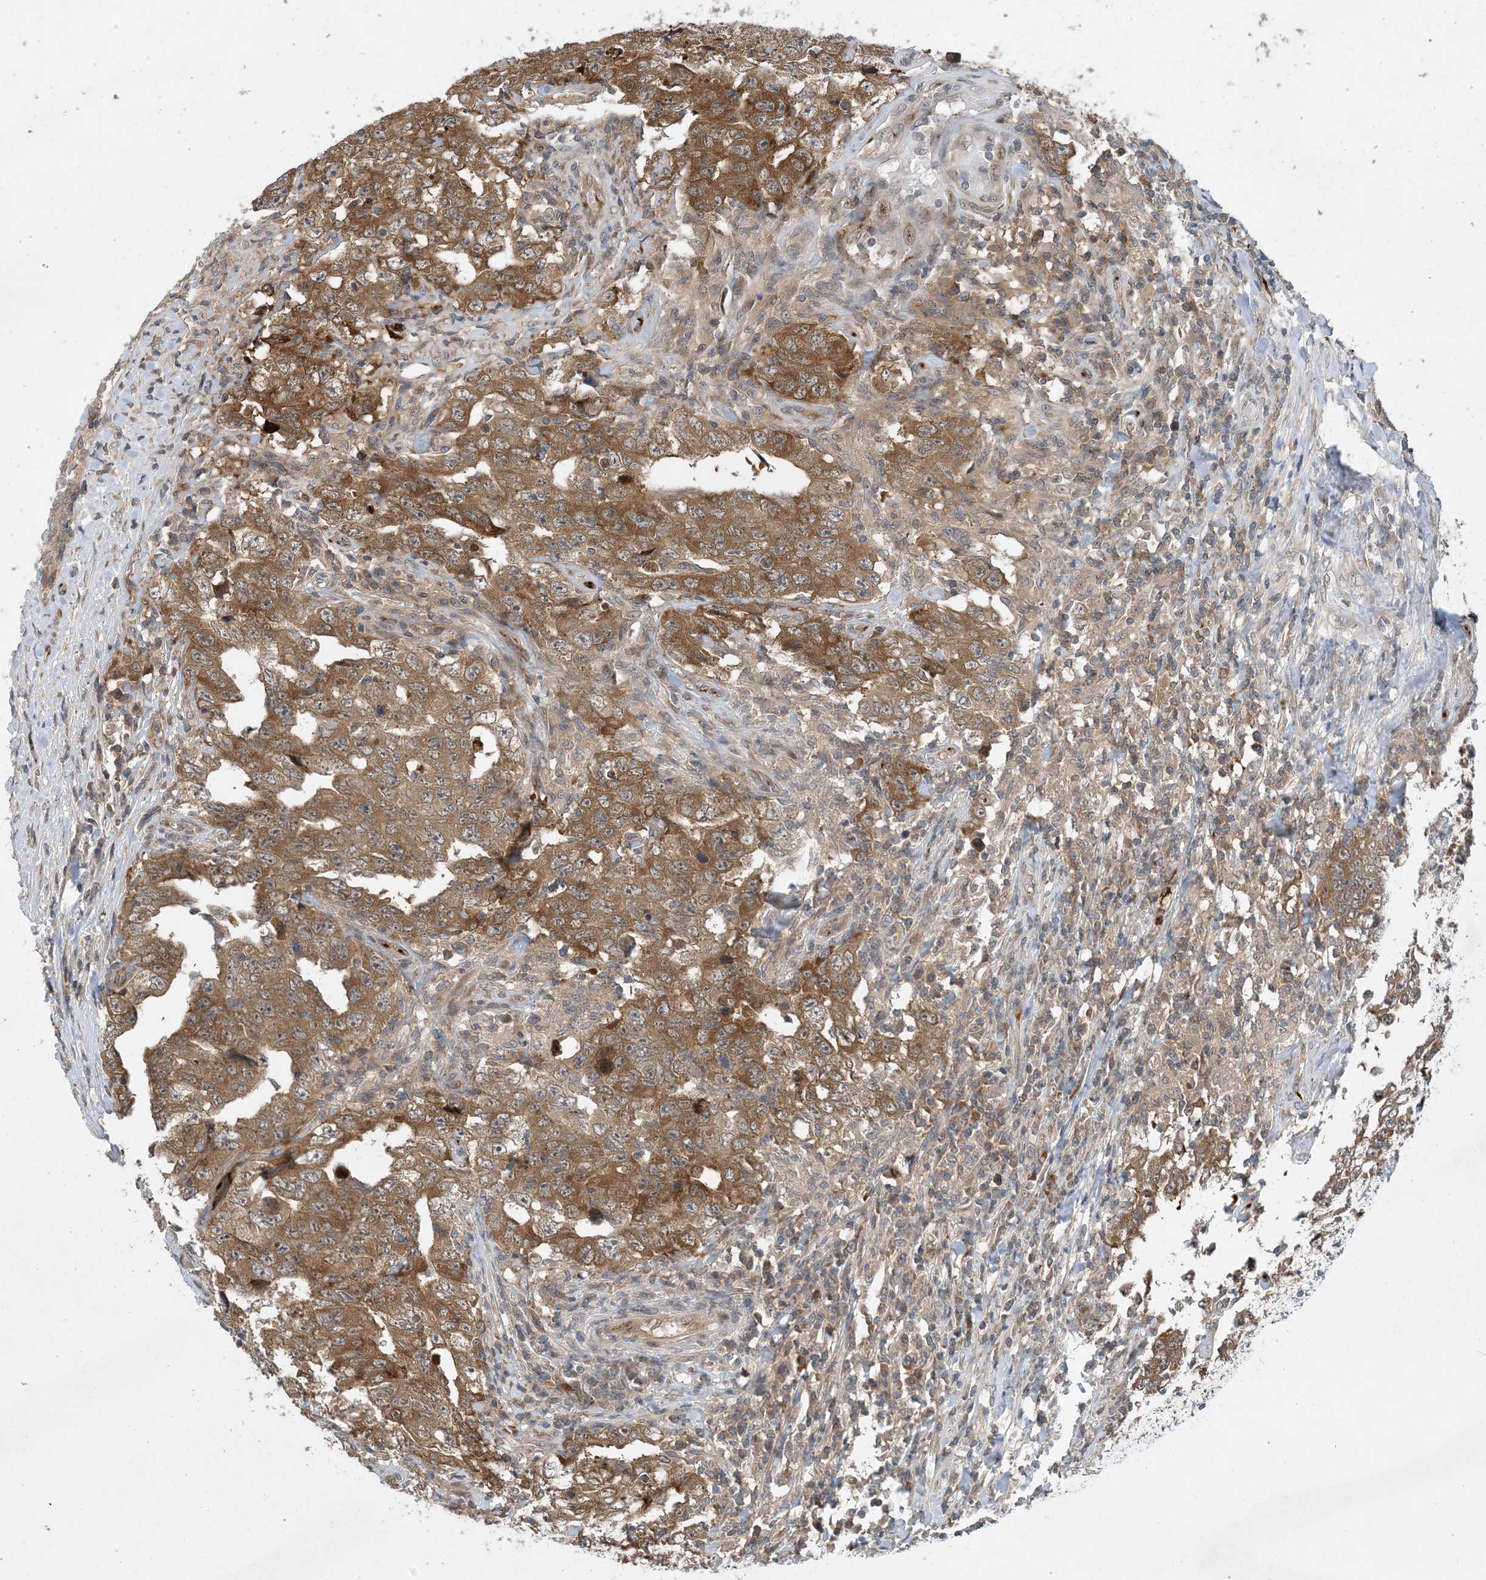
{"staining": {"intensity": "moderate", "quantity": ">75%", "location": "cytoplasmic/membranous"}, "tissue": "testis cancer", "cell_type": "Tumor cells", "image_type": "cancer", "snomed": [{"axis": "morphology", "description": "Carcinoma, Embryonal, NOS"}, {"axis": "topography", "description": "Testis"}], "caption": "Protein expression analysis of human testis embryonal carcinoma reveals moderate cytoplasmic/membranous expression in about >75% of tumor cells. (DAB IHC, brown staining for protein, blue staining for nuclei).", "gene": "TINAG", "patient": {"sex": "male", "age": 26}}